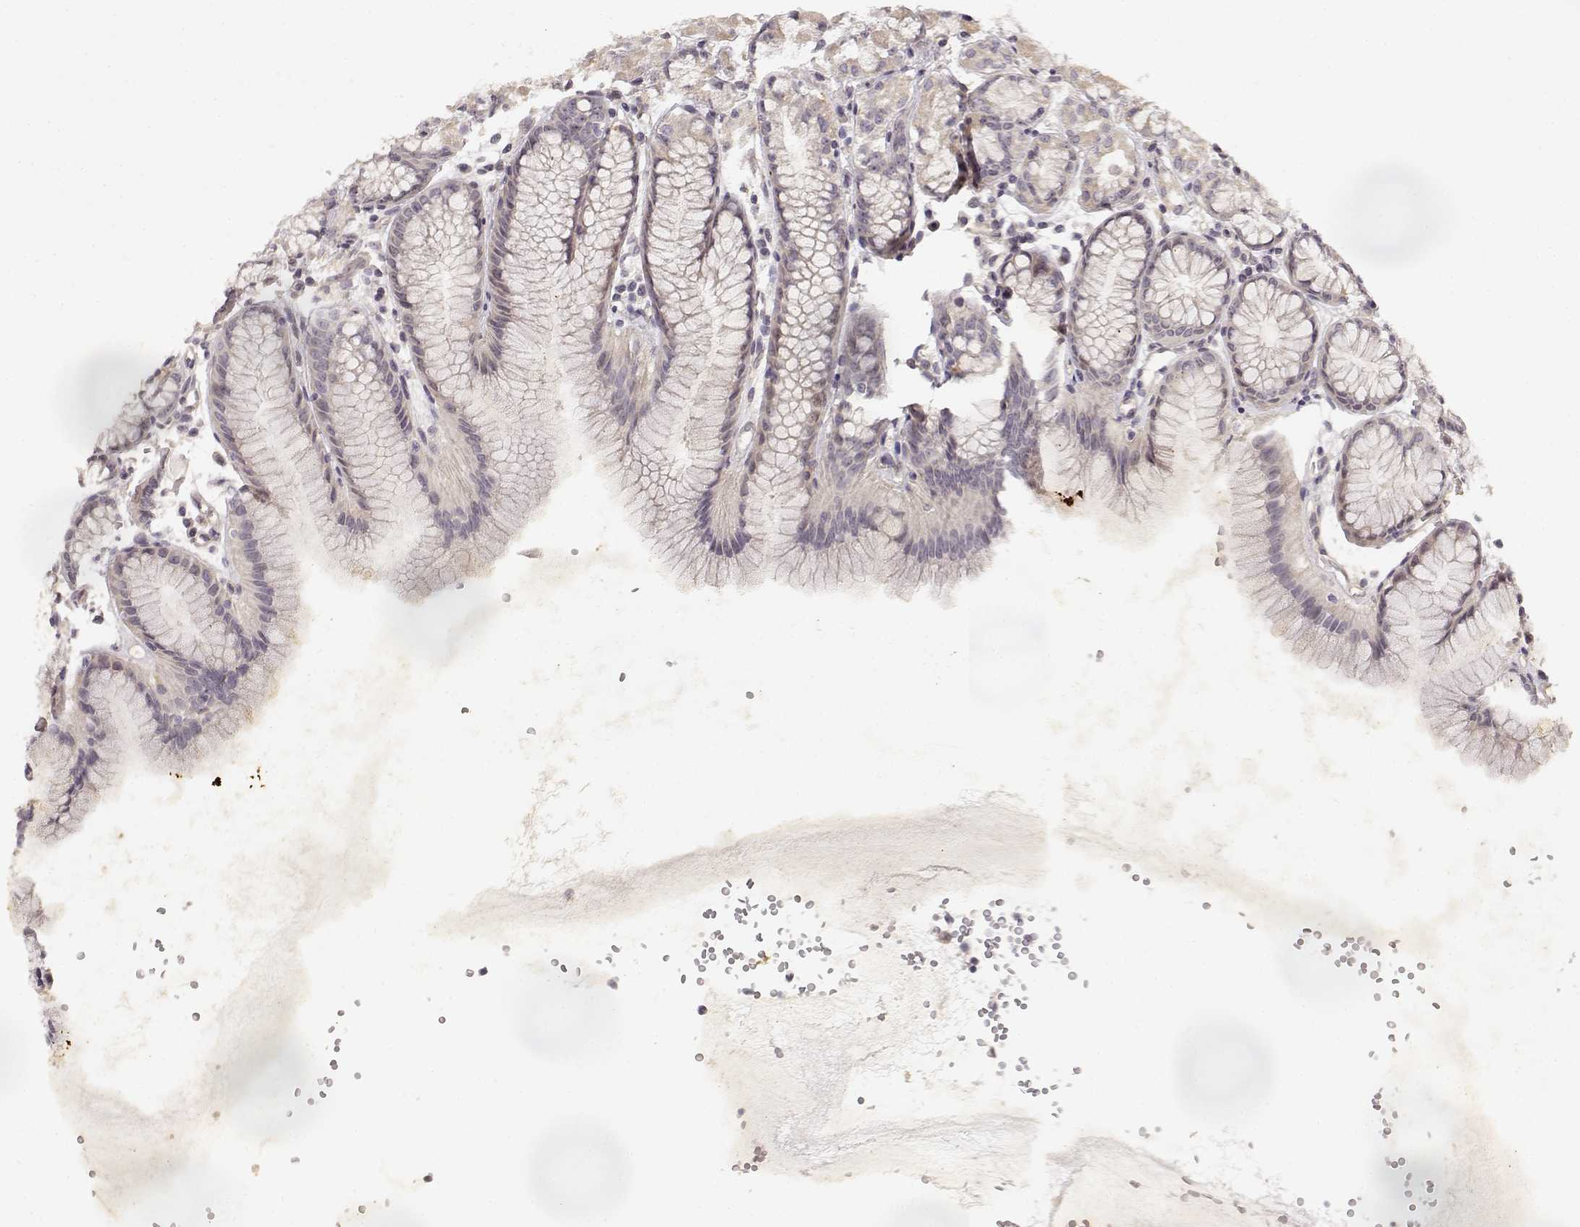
{"staining": {"intensity": "weak", "quantity": "<25%", "location": "cytoplasmic/membranous"}, "tissue": "stomach", "cell_type": "Glandular cells", "image_type": "normal", "snomed": [{"axis": "morphology", "description": "Normal tissue, NOS"}, {"axis": "topography", "description": "Stomach, upper"}], "caption": "Histopathology image shows no protein staining in glandular cells of benign stomach. (DAB (3,3'-diaminobenzidine) IHC visualized using brightfield microscopy, high magnification).", "gene": "MED12L", "patient": {"sex": "male", "age": 47}}